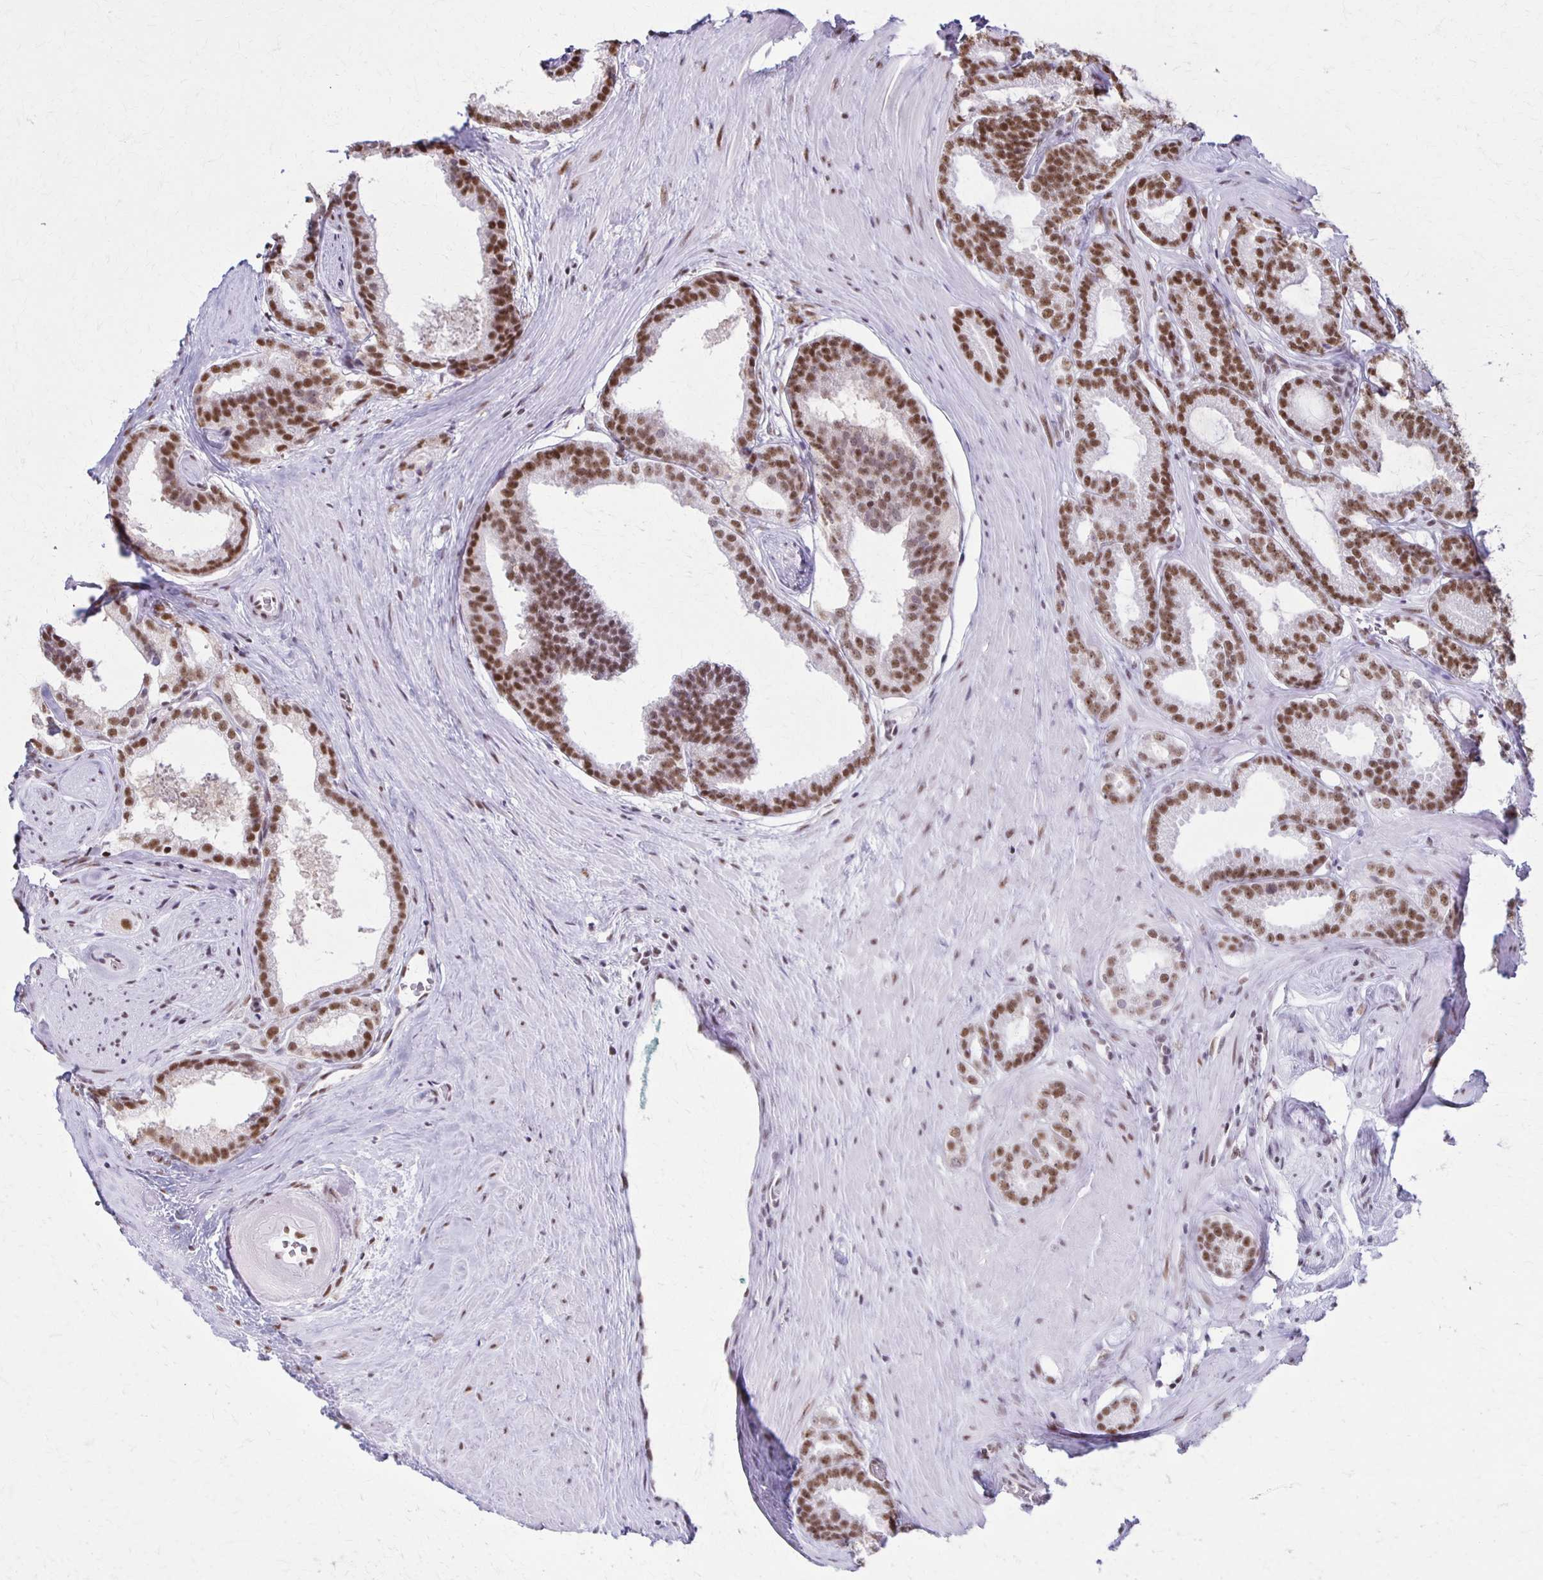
{"staining": {"intensity": "strong", "quantity": ">75%", "location": "nuclear"}, "tissue": "prostate cancer", "cell_type": "Tumor cells", "image_type": "cancer", "snomed": [{"axis": "morphology", "description": "Adenocarcinoma, Low grade"}, {"axis": "topography", "description": "Prostate"}], "caption": "About >75% of tumor cells in adenocarcinoma (low-grade) (prostate) display strong nuclear protein positivity as visualized by brown immunohistochemical staining.", "gene": "XRCC6", "patient": {"sex": "male", "age": 65}}